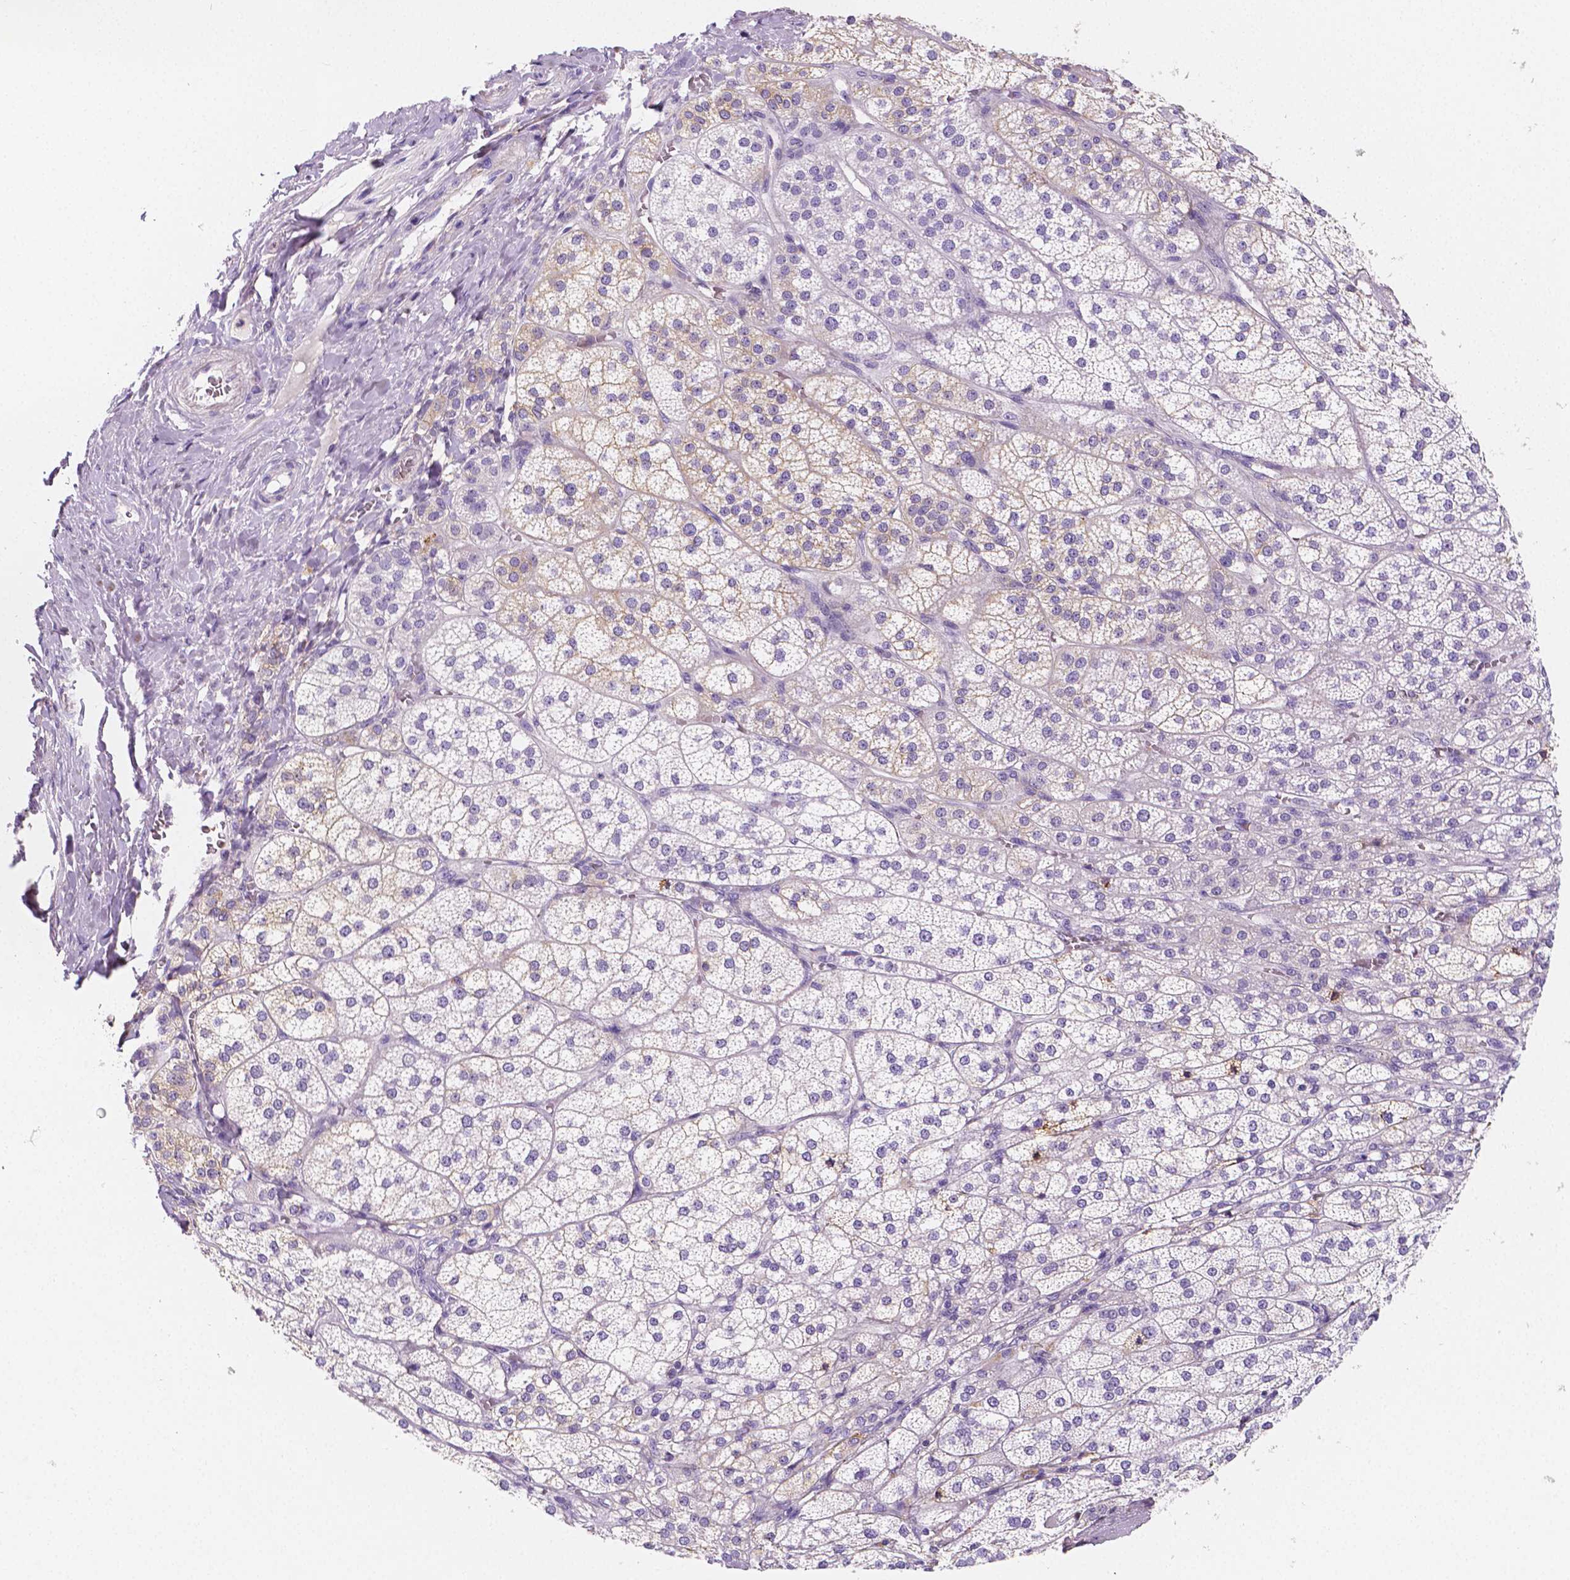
{"staining": {"intensity": "moderate", "quantity": "<25%", "location": "cytoplasmic/membranous,nuclear"}, "tissue": "adrenal gland", "cell_type": "Glandular cells", "image_type": "normal", "snomed": [{"axis": "morphology", "description": "Normal tissue, NOS"}, {"axis": "topography", "description": "Adrenal gland"}], "caption": "DAB (3,3'-diaminobenzidine) immunohistochemical staining of normal adrenal gland demonstrates moderate cytoplasmic/membranous,nuclear protein positivity in about <25% of glandular cells.", "gene": "GABRD", "patient": {"sex": "female", "age": 60}}